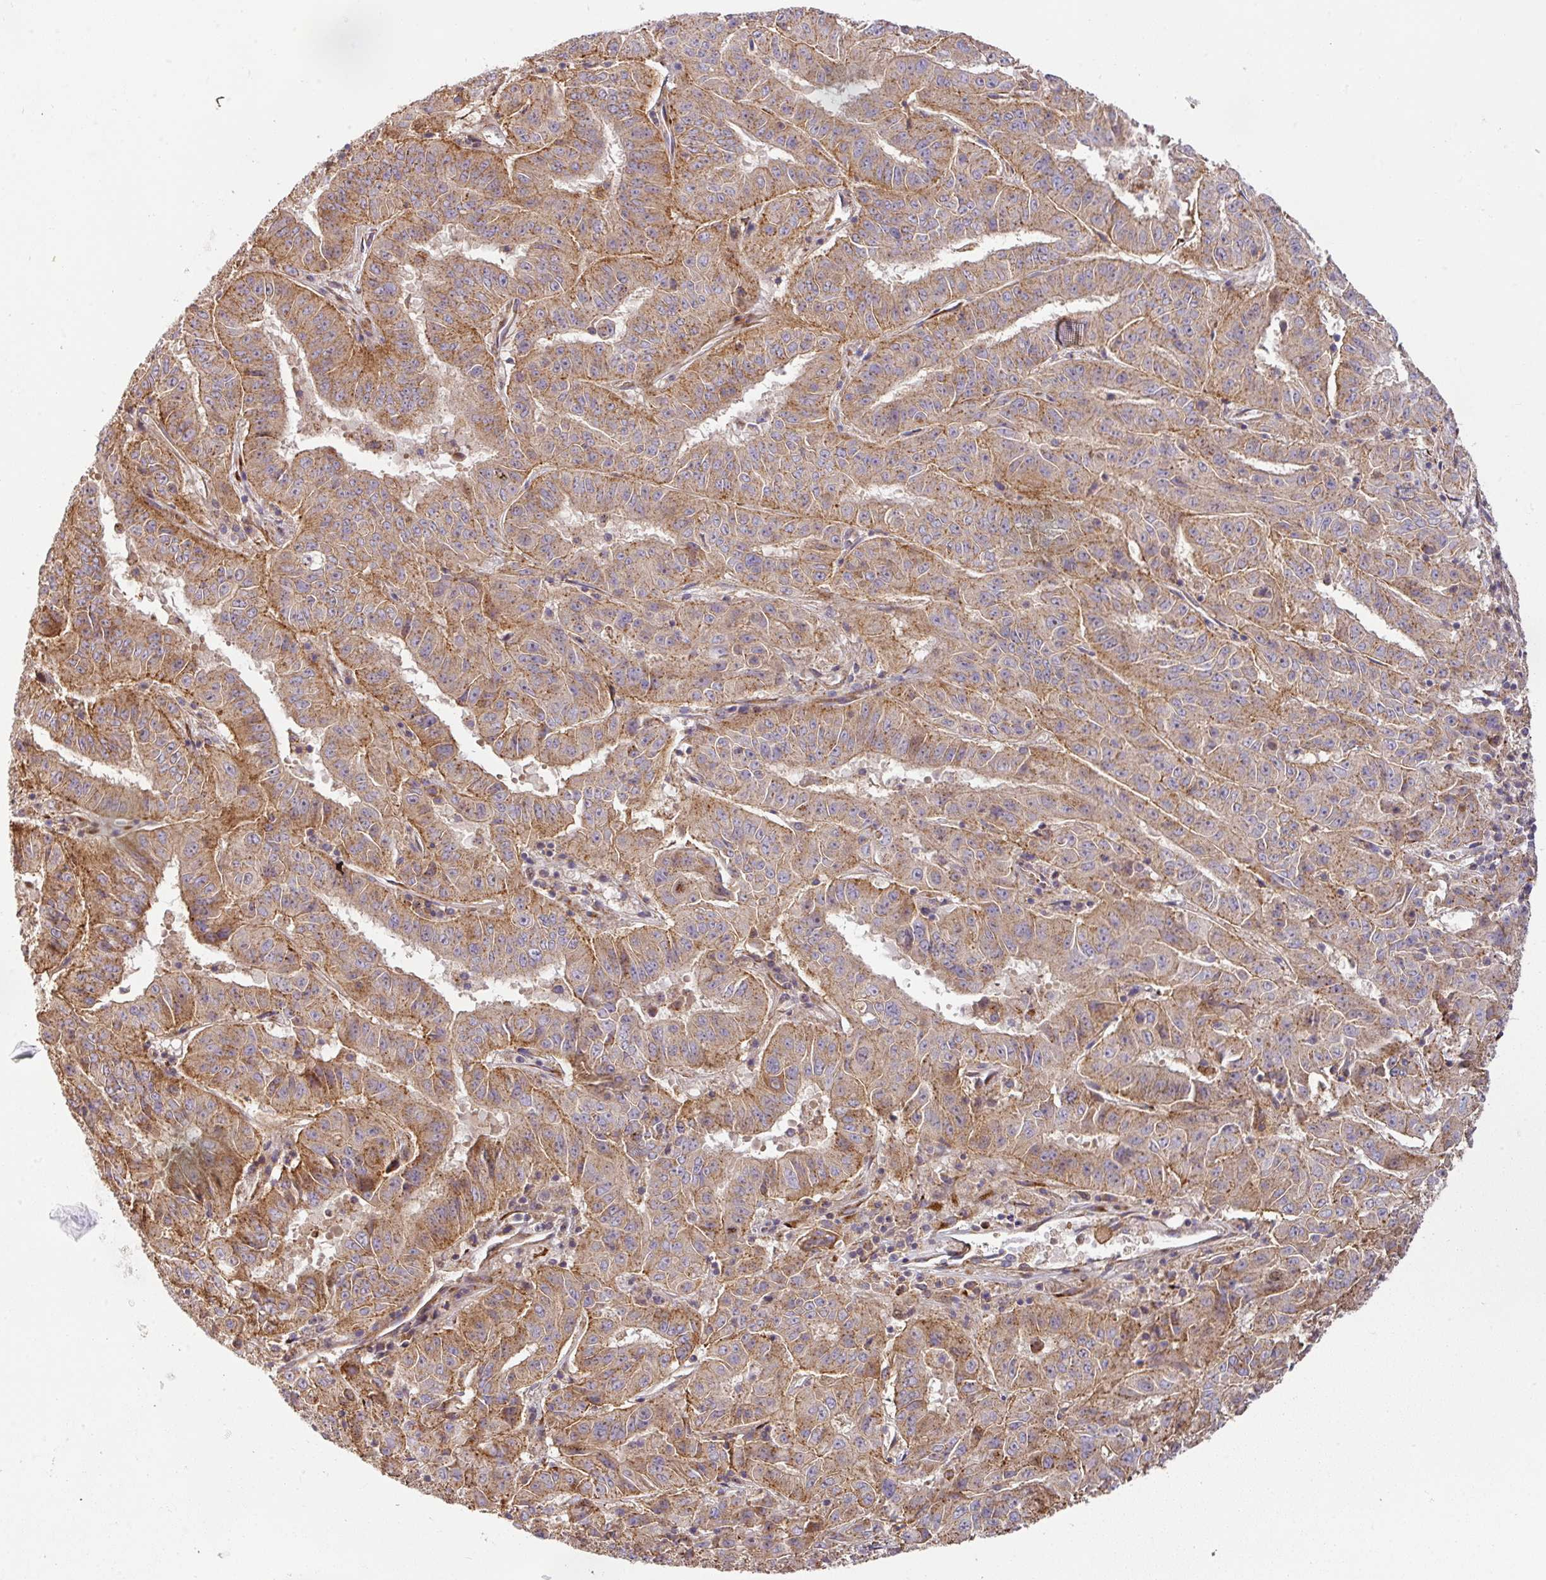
{"staining": {"intensity": "moderate", "quantity": ">75%", "location": "cytoplasmic/membranous"}, "tissue": "pancreatic cancer", "cell_type": "Tumor cells", "image_type": "cancer", "snomed": [{"axis": "morphology", "description": "Adenocarcinoma, NOS"}, {"axis": "topography", "description": "Pancreas"}], "caption": "Immunohistochemistry (IHC) of pancreatic adenocarcinoma displays medium levels of moderate cytoplasmic/membranous expression in about >75% of tumor cells. The protein of interest is stained brown, and the nuclei are stained in blue (DAB IHC with brightfield microscopy, high magnification).", "gene": "CASP2", "patient": {"sex": "male", "age": 63}}